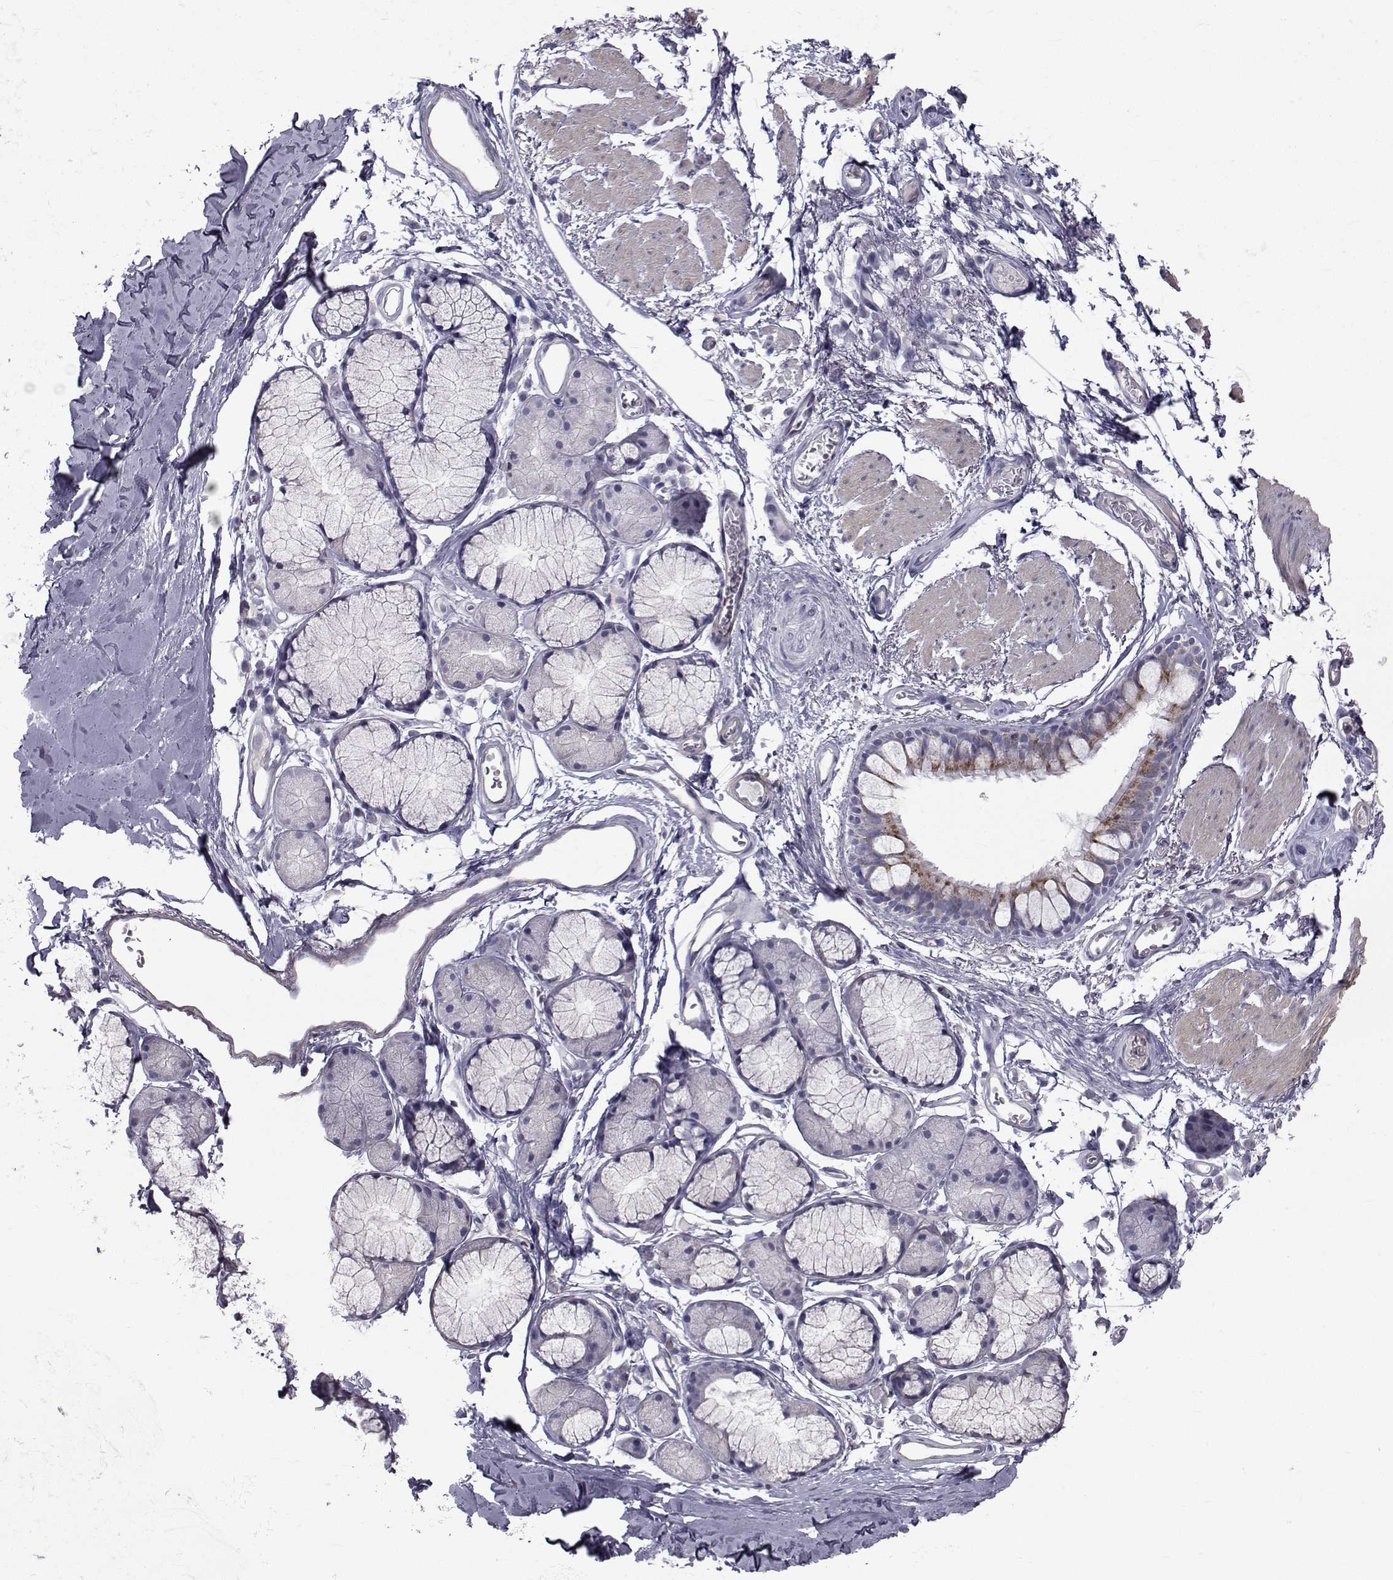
{"staining": {"intensity": "negative", "quantity": "none", "location": "none"}, "tissue": "adipose tissue", "cell_type": "Adipocytes", "image_type": "normal", "snomed": [{"axis": "morphology", "description": "Normal tissue, NOS"}, {"axis": "topography", "description": "Cartilage tissue"}, {"axis": "topography", "description": "Bronchus"}], "caption": "Normal adipose tissue was stained to show a protein in brown. There is no significant expression in adipocytes. (Brightfield microscopy of DAB immunohistochemistry at high magnification).", "gene": "FDXR", "patient": {"sex": "female", "age": 79}}